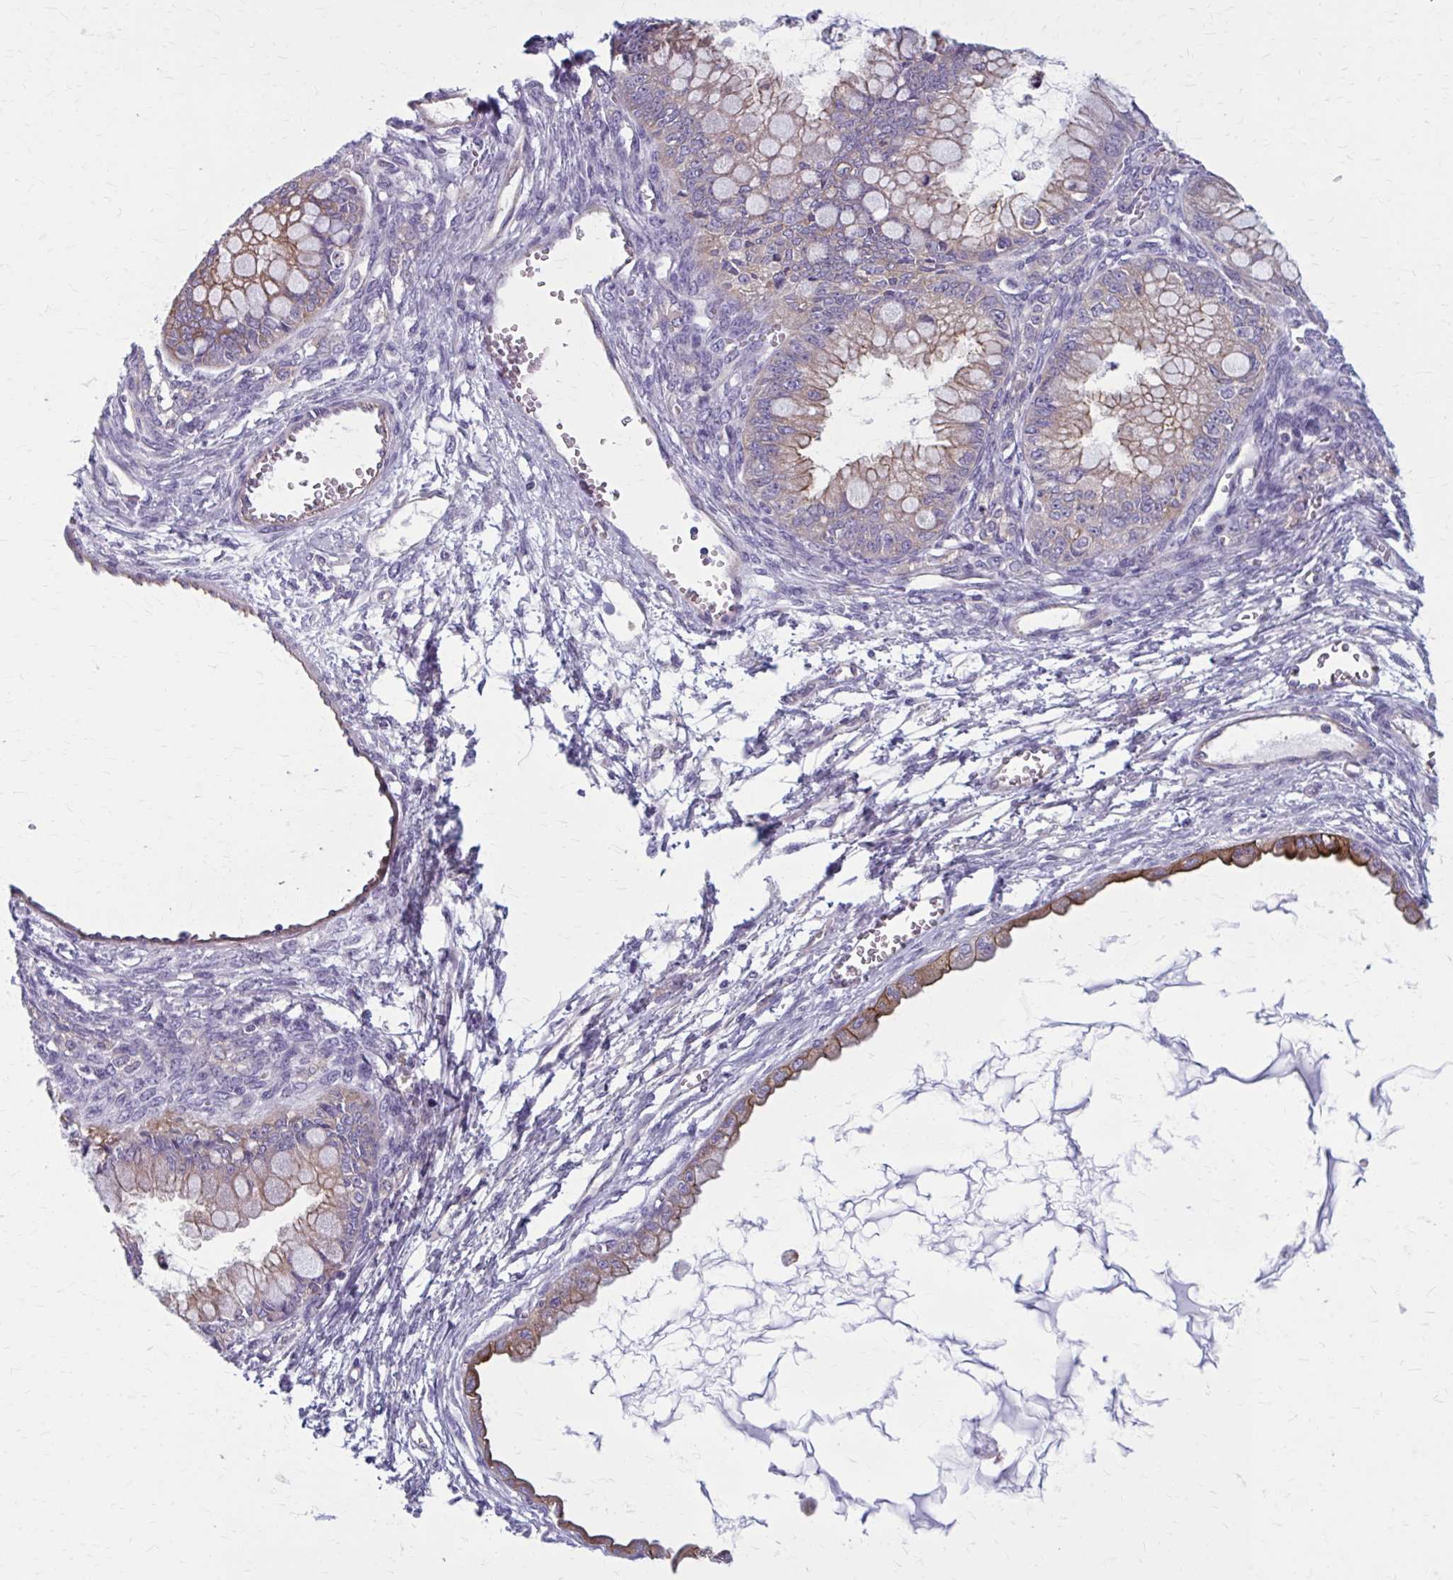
{"staining": {"intensity": "moderate", "quantity": "25%-75%", "location": "cytoplasmic/membranous"}, "tissue": "ovarian cancer", "cell_type": "Tumor cells", "image_type": "cancer", "snomed": [{"axis": "morphology", "description": "Cystadenocarcinoma, mucinous, NOS"}, {"axis": "topography", "description": "Ovary"}], "caption": "Immunohistochemical staining of mucinous cystadenocarcinoma (ovarian) displays moderate cytoplasmic/membranous protein staining in approximately 25%-75% of tumor cells.", "gene": "ZDHHC7", "patient": {"sex": "female", "age": 34}}